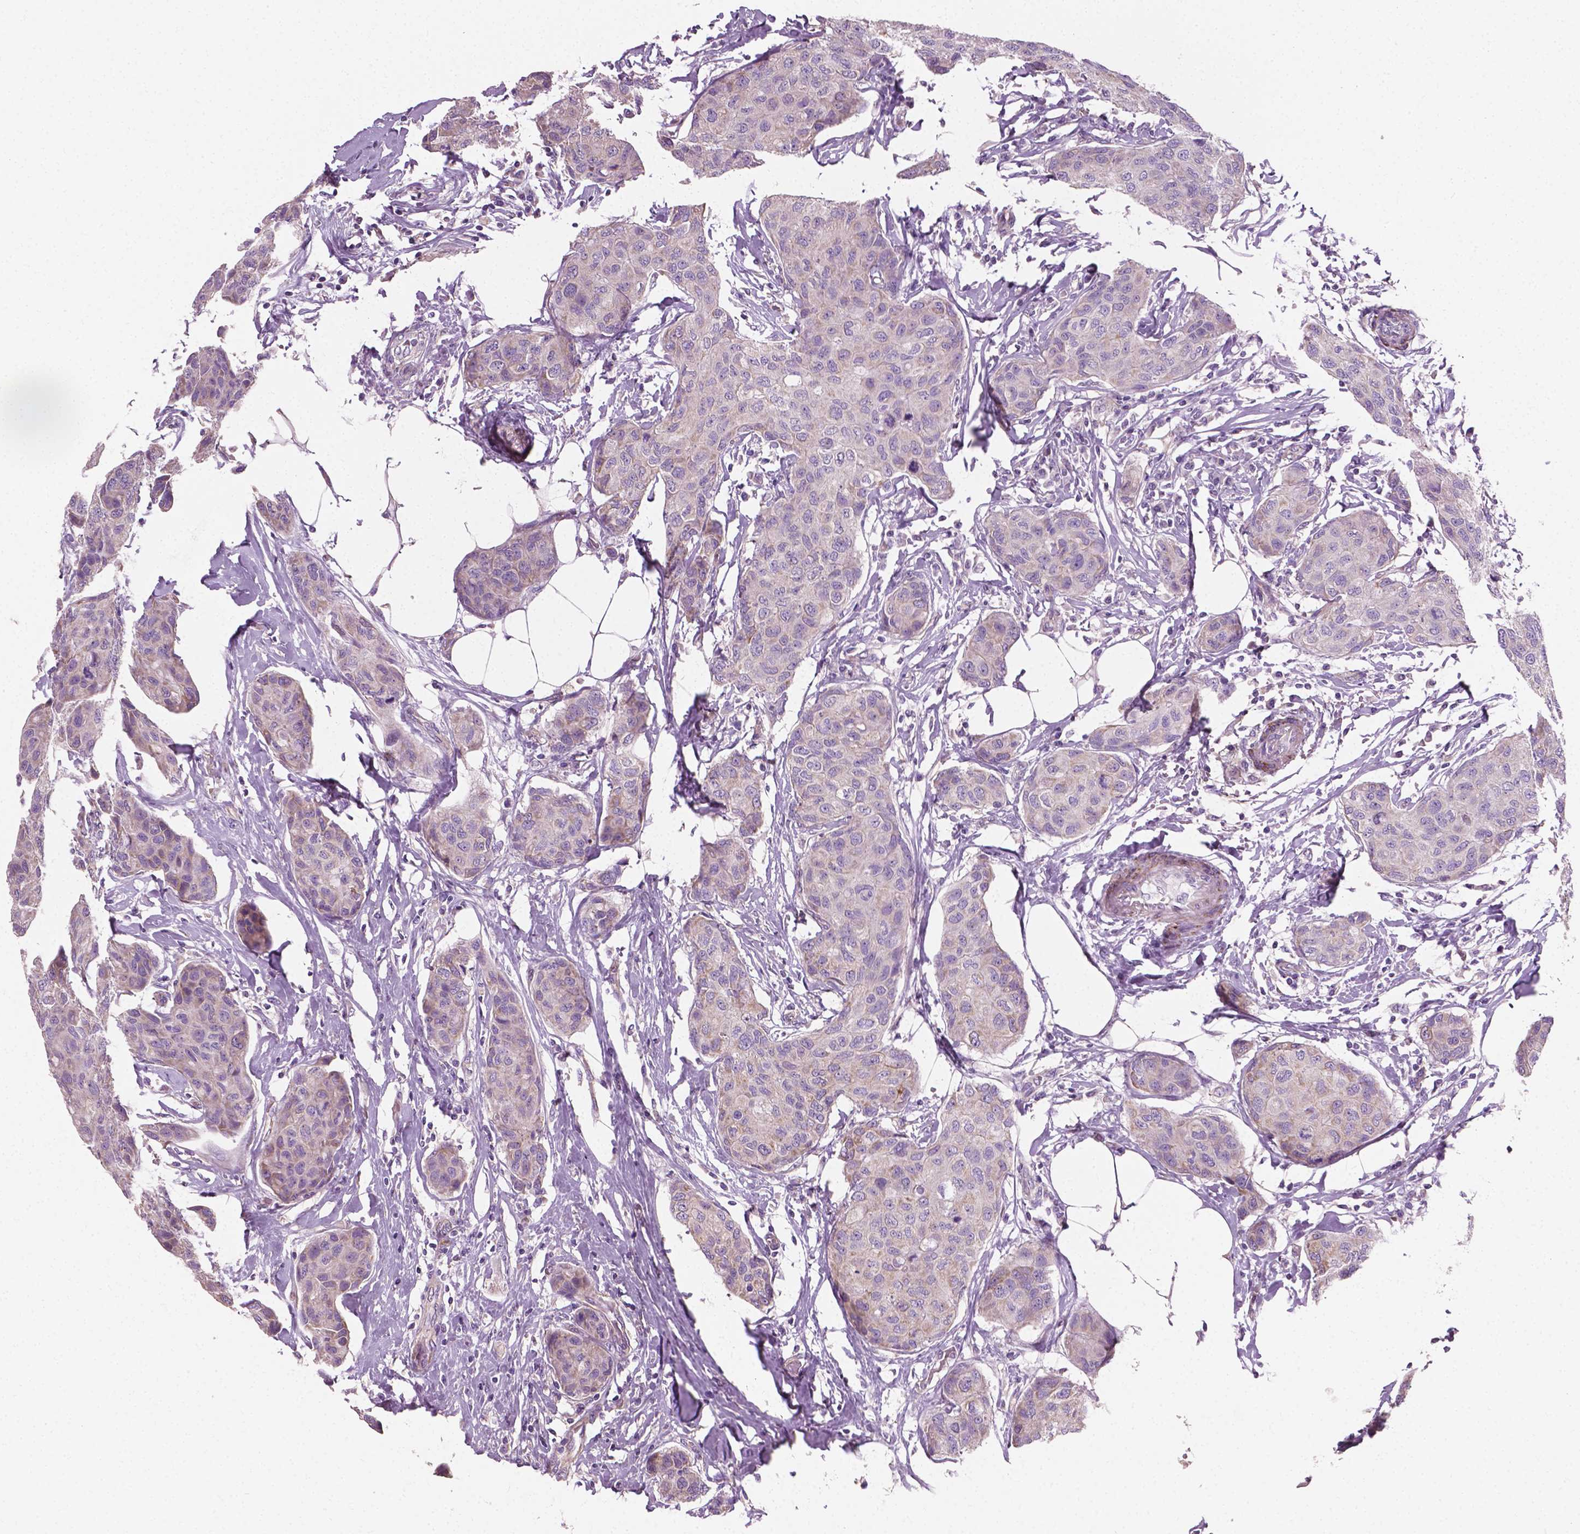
{"staining": {"intensity": "weak", "quantity": "<25%", "location": "cytoplasmic/membranous"}, "tissue": "breast cancer", "cell_type": "Tumor cells", "image_type": "cancer", "snomed": [{"axis": "morphology", "description": "Duct carcinoma"}, {"axis": "topography", "description": "Breast"}], "caption": "Immunohistochemistry image of neoplastic tissue: human breast cancer (intraductal carcinoma) stained with DAB demonstrates no significant protein staining in tumor cells.", "gene": "PTX3", "patient": {"sex": "female", "age": 80}}